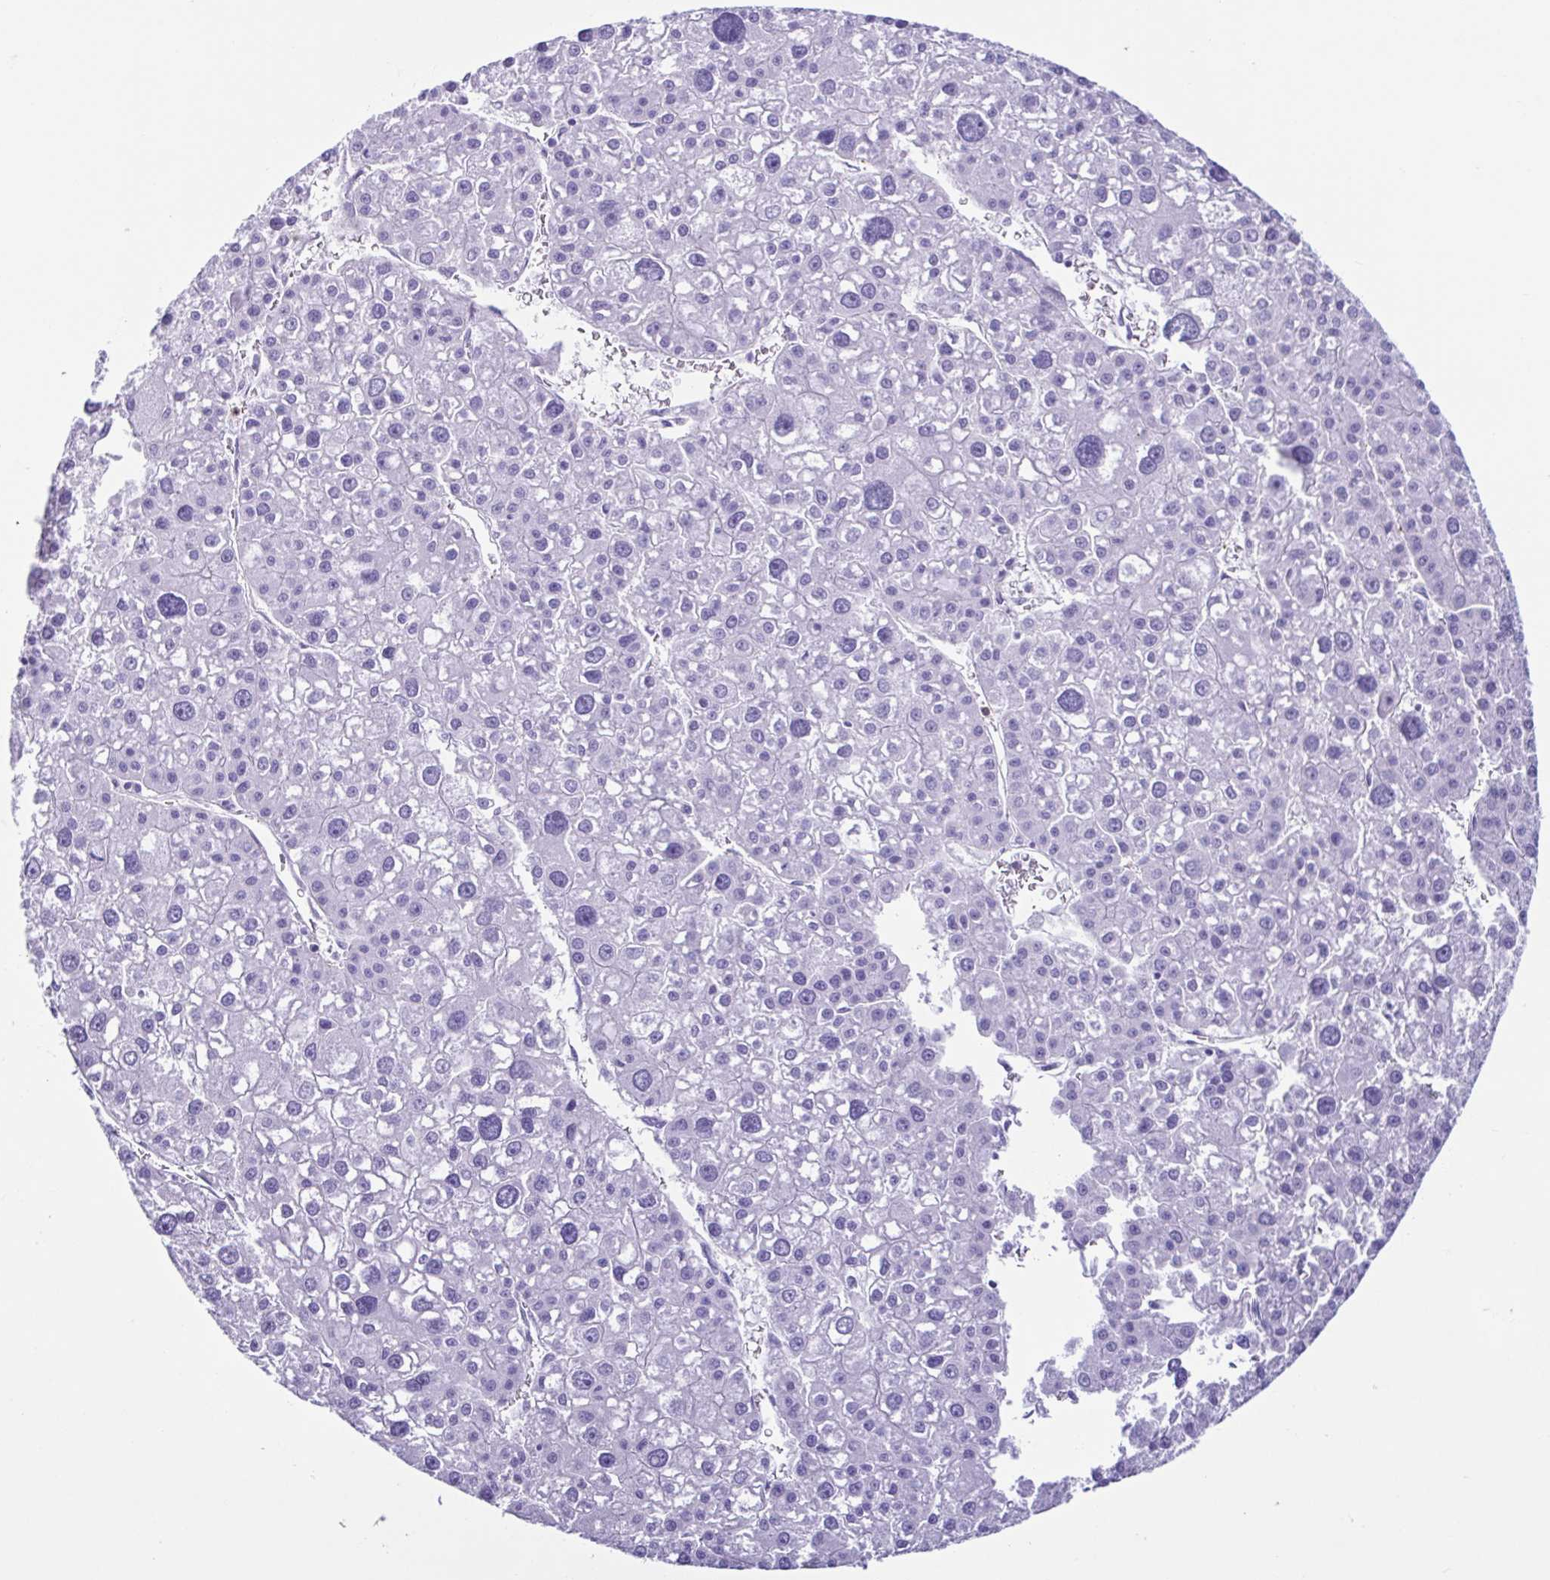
{"staining": {"intensity": "negative", "quantity": "none", "location": "none"}, "tissue": "liver cancer", "cell_type": "Tumor cells", "image_type": "cancer", "snomed": [{"axis": "morphology", "description": "Carcinoma, Hepatocellular, NOS"}, {"axis": "topography", "description": "Liver"}], "caption": "Immunohistochemical staining of human liver cancer (hepatocellular carcinoma) demonstrates no significant positivity in tumor cells. The staining is performed using DAB (3,3'-diaminobenzidine) brown chromogen with nuclei counter-stained in using hematoxylin.", "gene": "CYP11B1", "patient": {"sex": "male", "age": 73}}